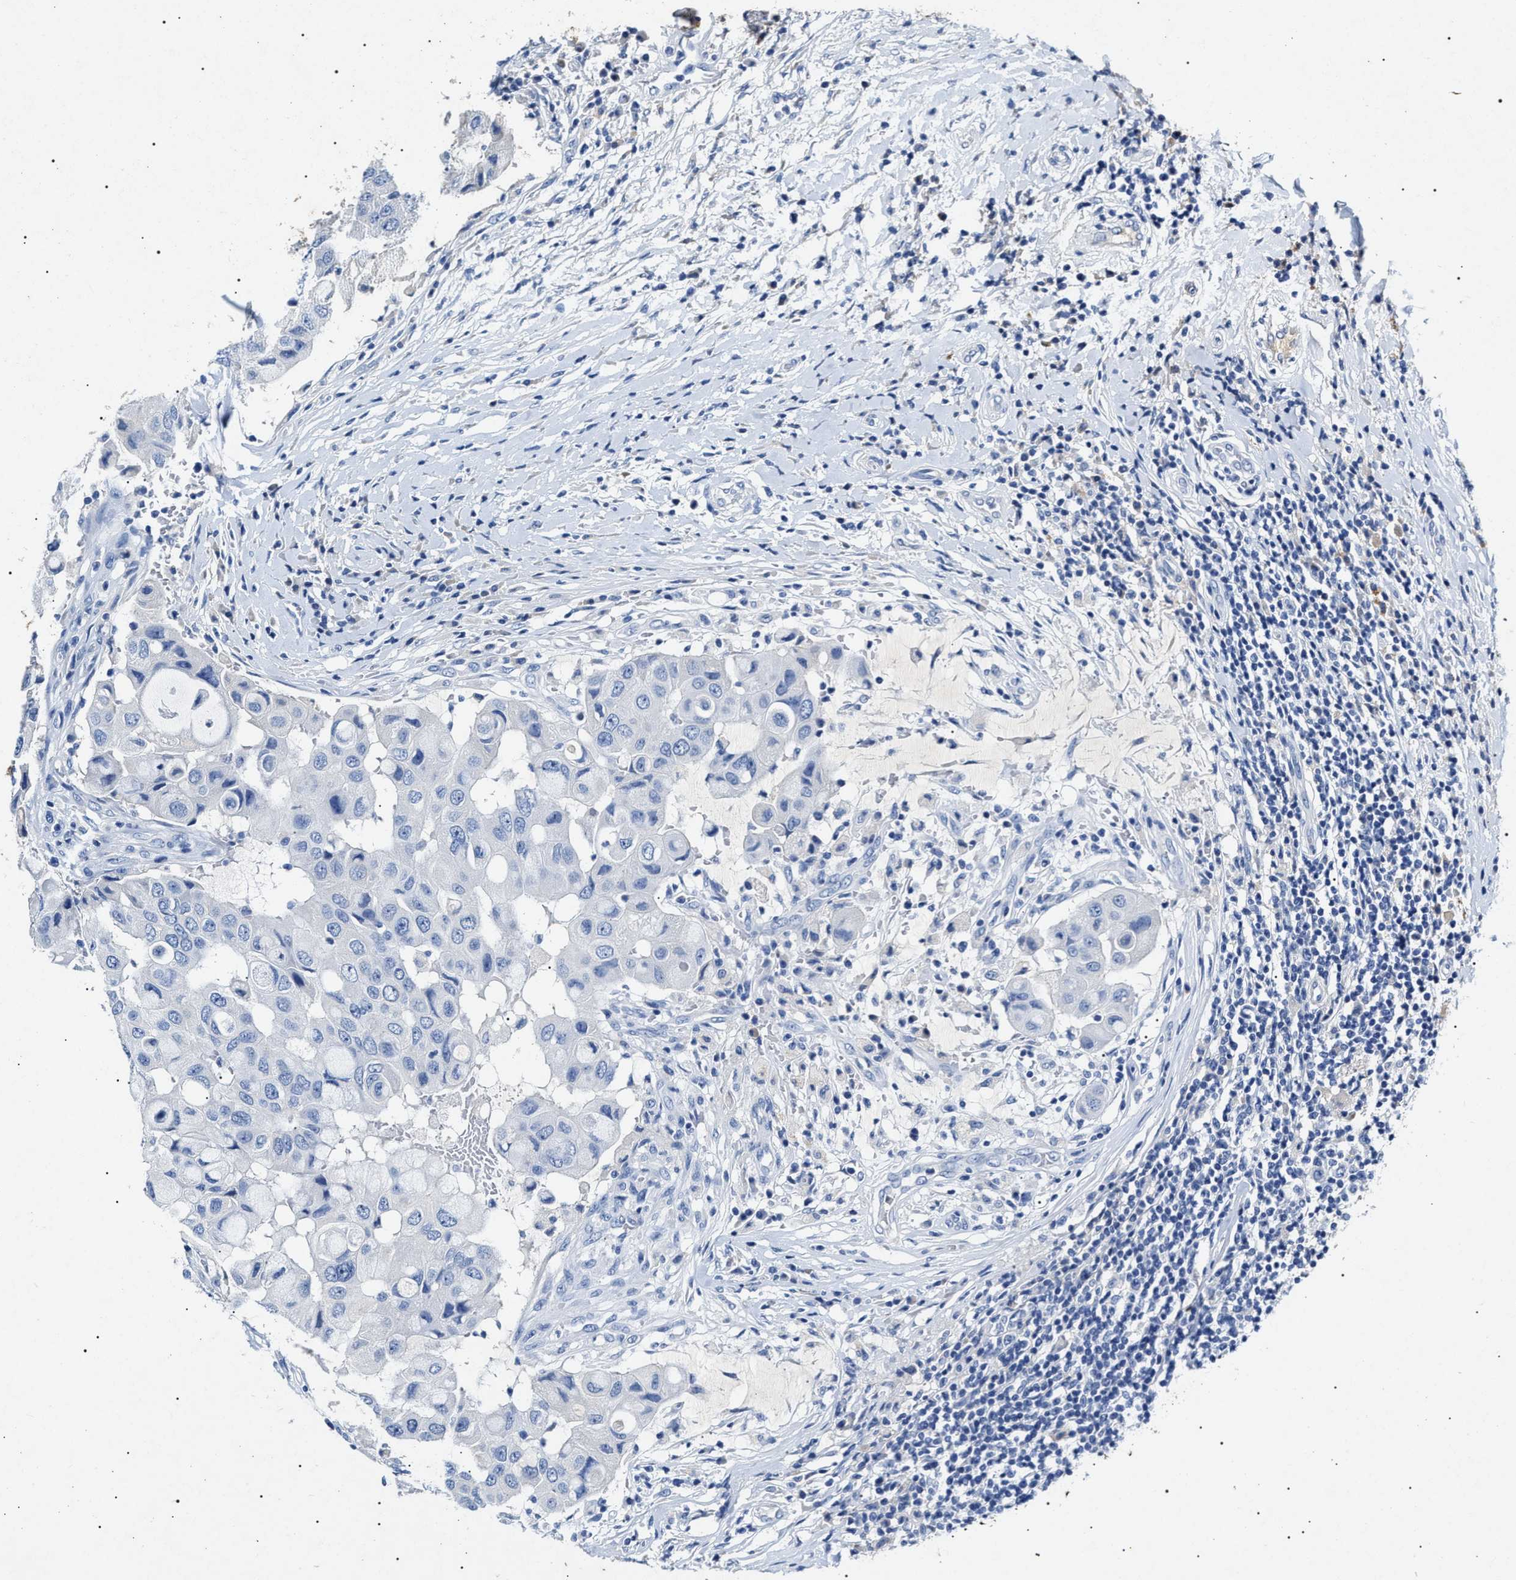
{"staining": {"intensity": "negative", "quantity": "none", "location": "none"}, "tissue": "breast cancer", "cell_type": "Tumor cells", "image_type": "cancer", "snomed": [{"axis": "morphology", "description": "Duct carcinoma"}, {"axis": "topography", "description": "Breast"}], "caption": "Immunohistochemical staining of human breast cancer exhibits no significant expression in tumor cells.", "gene": "LRRC8E", "patient": {"sex": "female", "age": 27}}